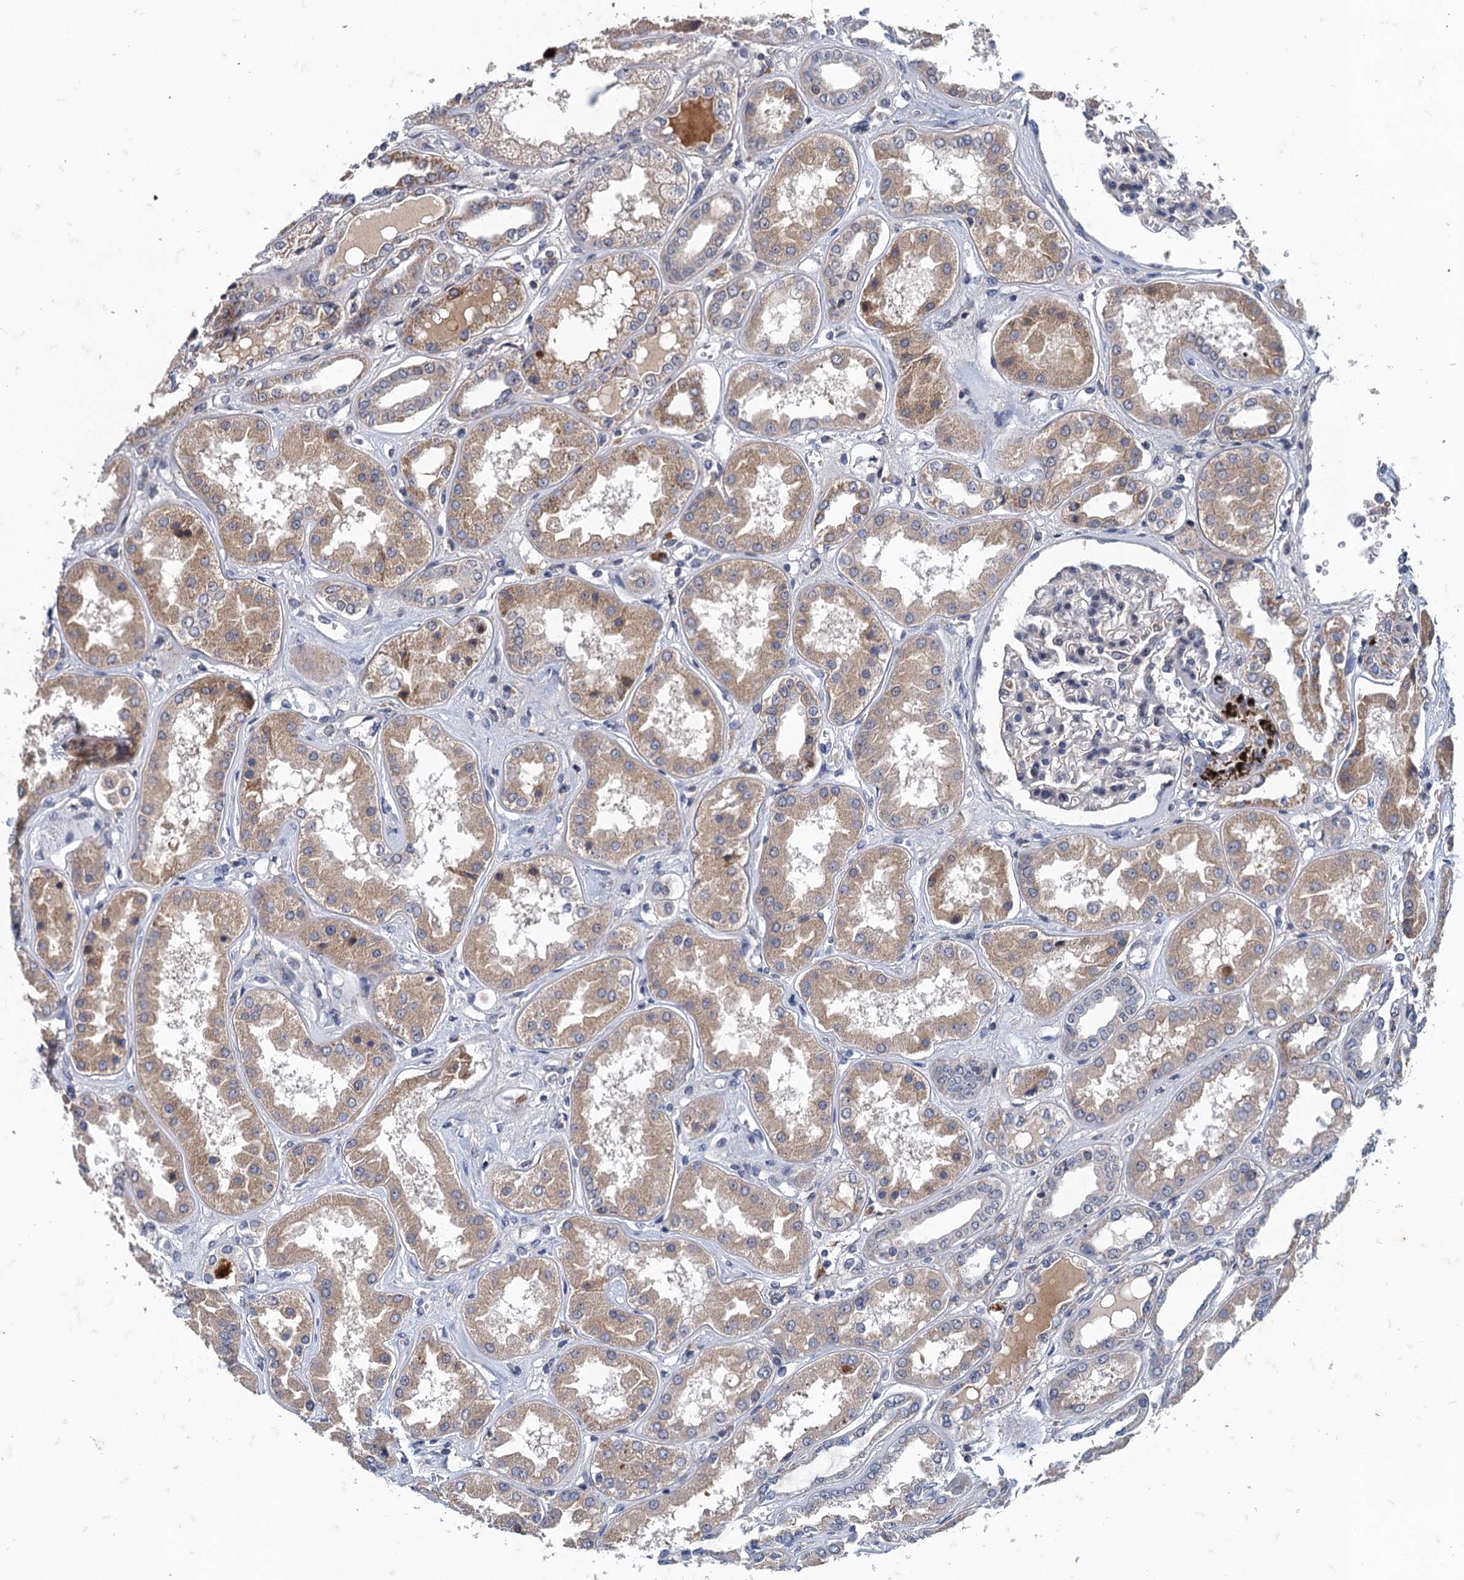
{"staining": {"intensity": "negative", "quantity": "none", "location": "none"}, "tissue": "kidney", "cell_type": "Cells in glomeruli", "image_type": "normal", "snomed": [{"axis": "morphology", "description": "Normal tissue, NOS"}, {"axis": "topography", "description": "Kidney"}], "caption": "Cells in glomeruli are negative for brown protein staining in benign kidney. (DAB (3,3'-diaminobenzidine) immunohistochemistry with hematoxylin counter stain).", "gene": "MDM1", "patient": {"sex": "female", "age": 56}}